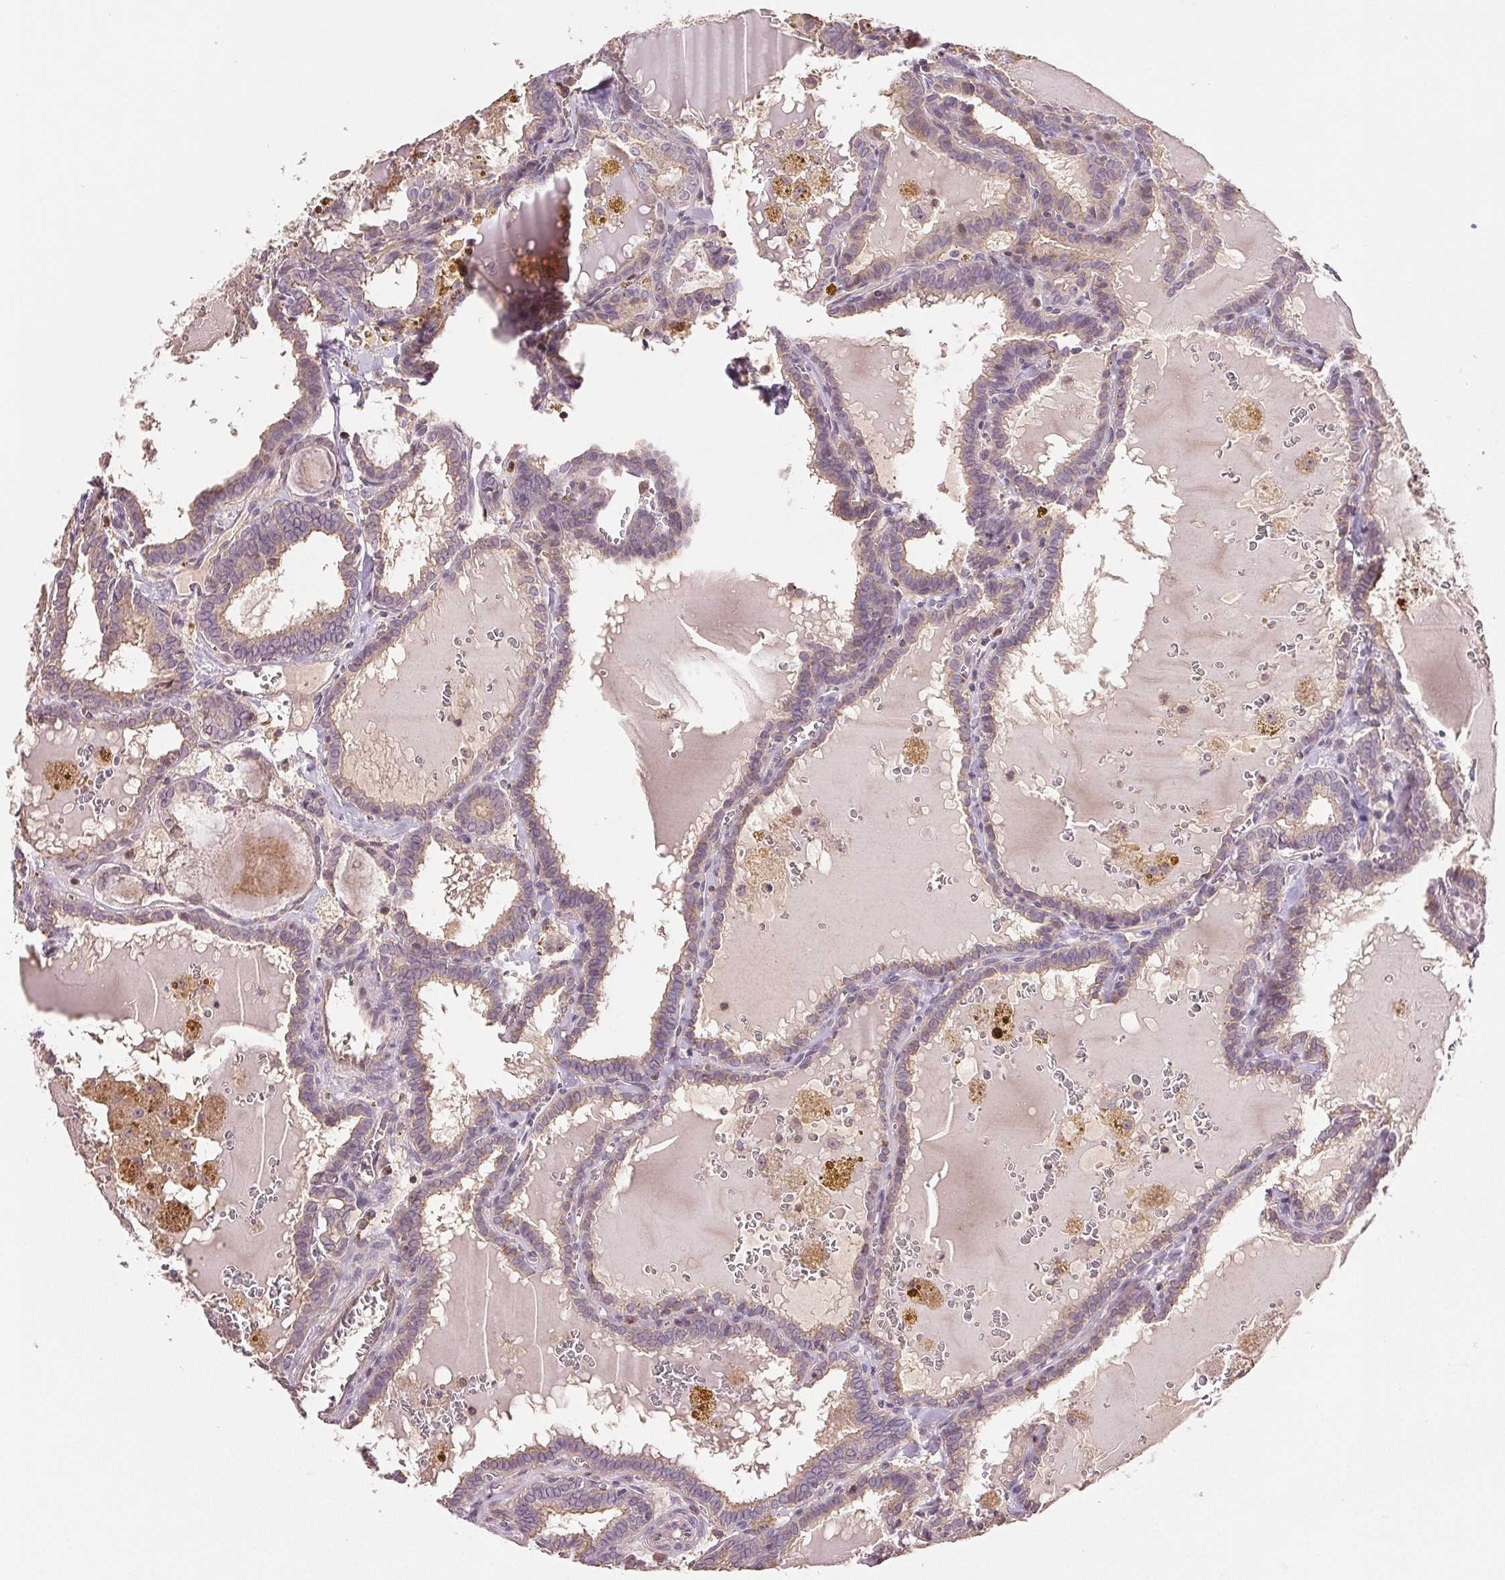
{"staining": {"intensity": "weak", "quantity": "<25%", "location": "cytoplasmic/membranous"}, "tissue": "thyroid cancer", "cell_type": "Tumor cells", "image_type": "cancer", "snomed": [{"axis": "morphology", "description": "Papillary adenocarcinoma, NOS"}, {"axis": "topography", "description": "Thyroid gland"}], "caption": "Immunohistochemistry (IHC) micrograph of human thyroid cancer (papillary adenocarcinoma) stained for a protein (brown), which exhibits no positivity in tumor cells. (IHC, brightfield microscopy, high magnification).", "gene": "TMEM253", "patient": {"sex": "female", "age": 39}}